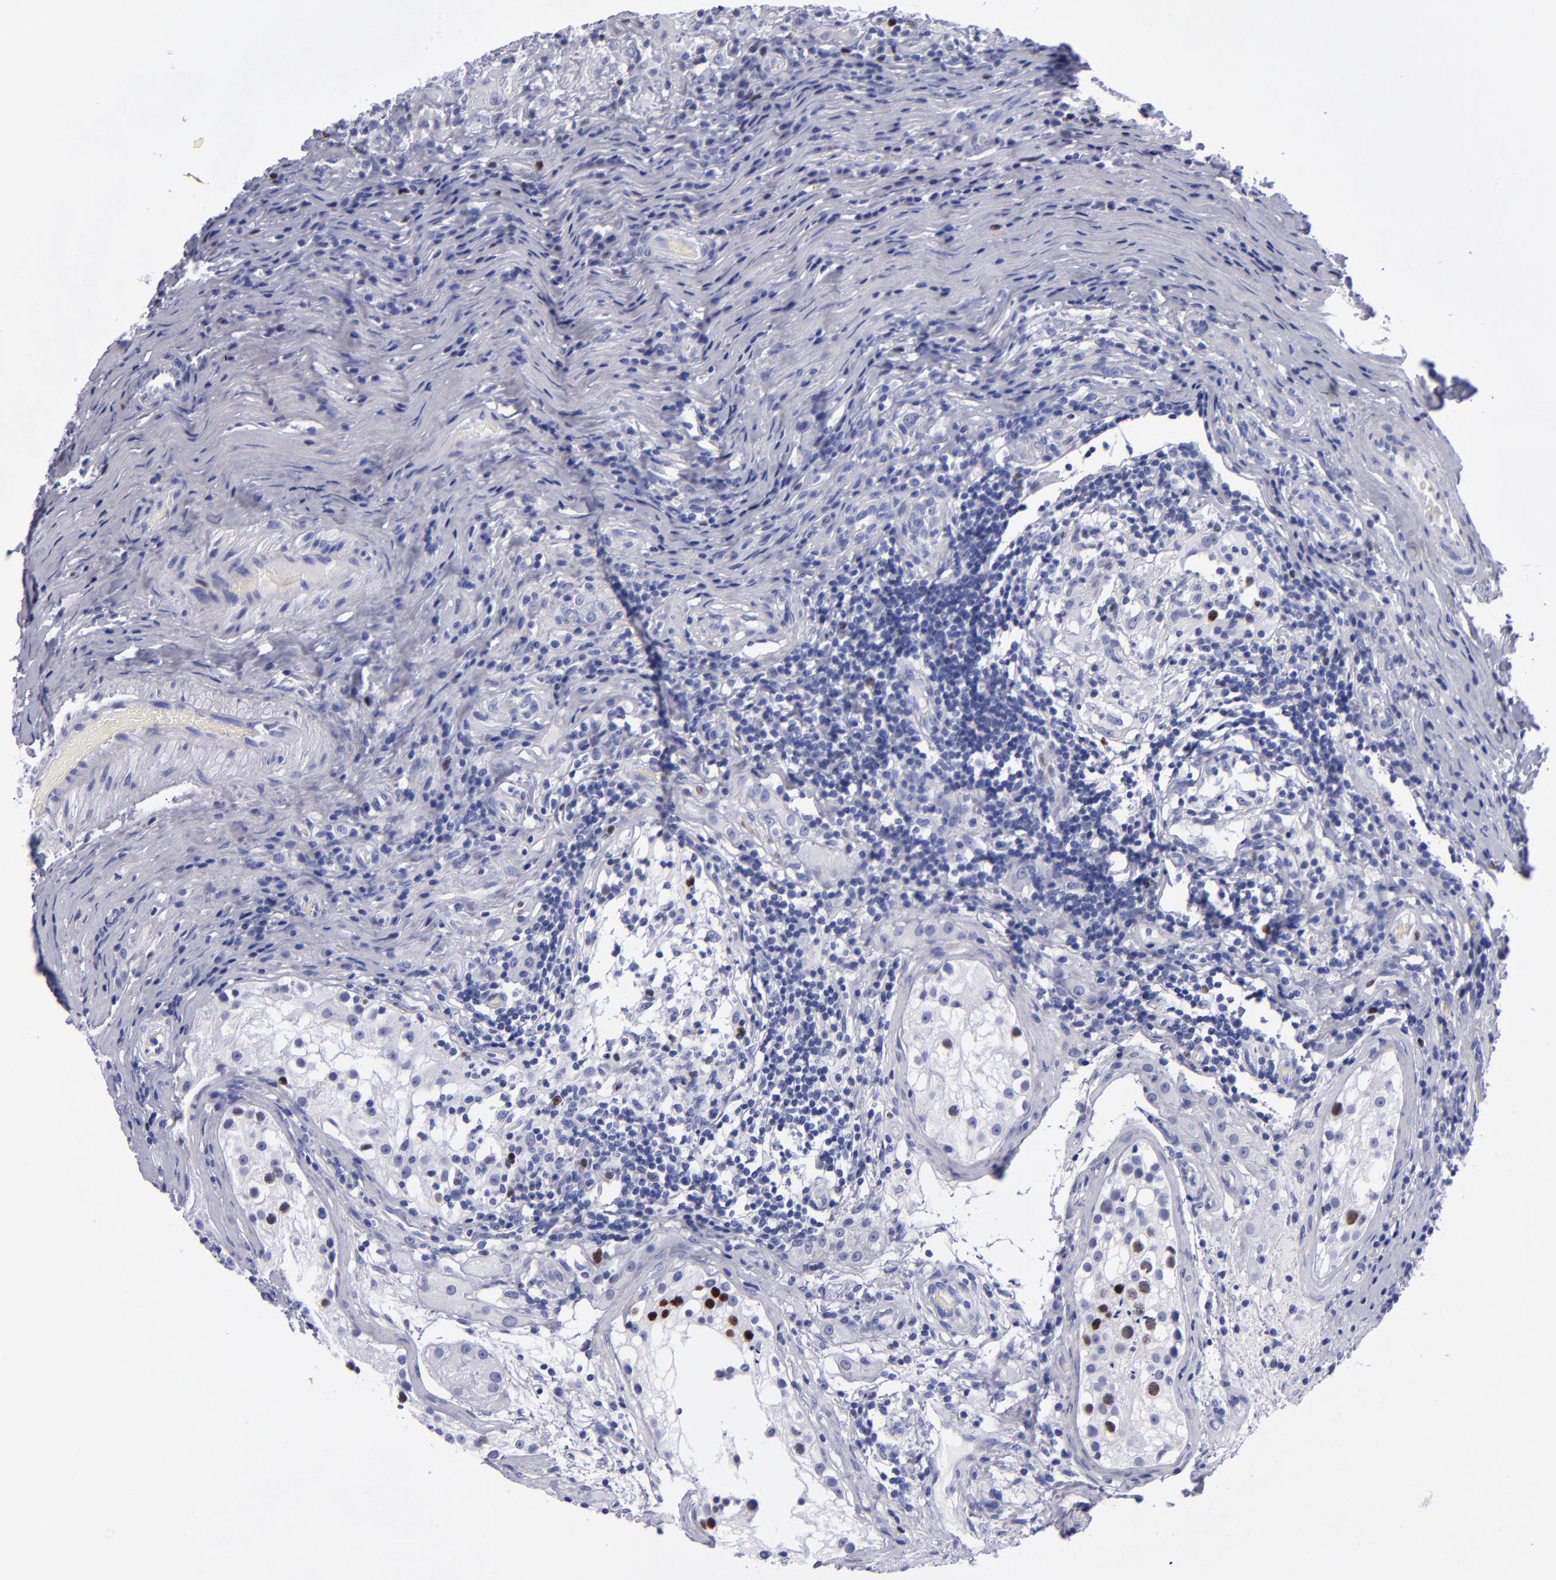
{"staining": {"intensity": "negative", "quantity": "none", "location": "none"}, "tissue": "testis cancer", "cell_type": "Tumor cells", "image_type": "cancer", "snomed": [{"axis": "morphology", "description": "Seminoma, NOS"}, {"axis": "topography", "description": "Testis"}], "caption": "This histopathology image is of seminoma (testis) stained with immunohistochemistry to label a protein in brown with the nuclei are counter-stained blue. There is no positivity in tumor cells.", "gene": "MCM7", "patient": {"sex": "male", "age": 34}}